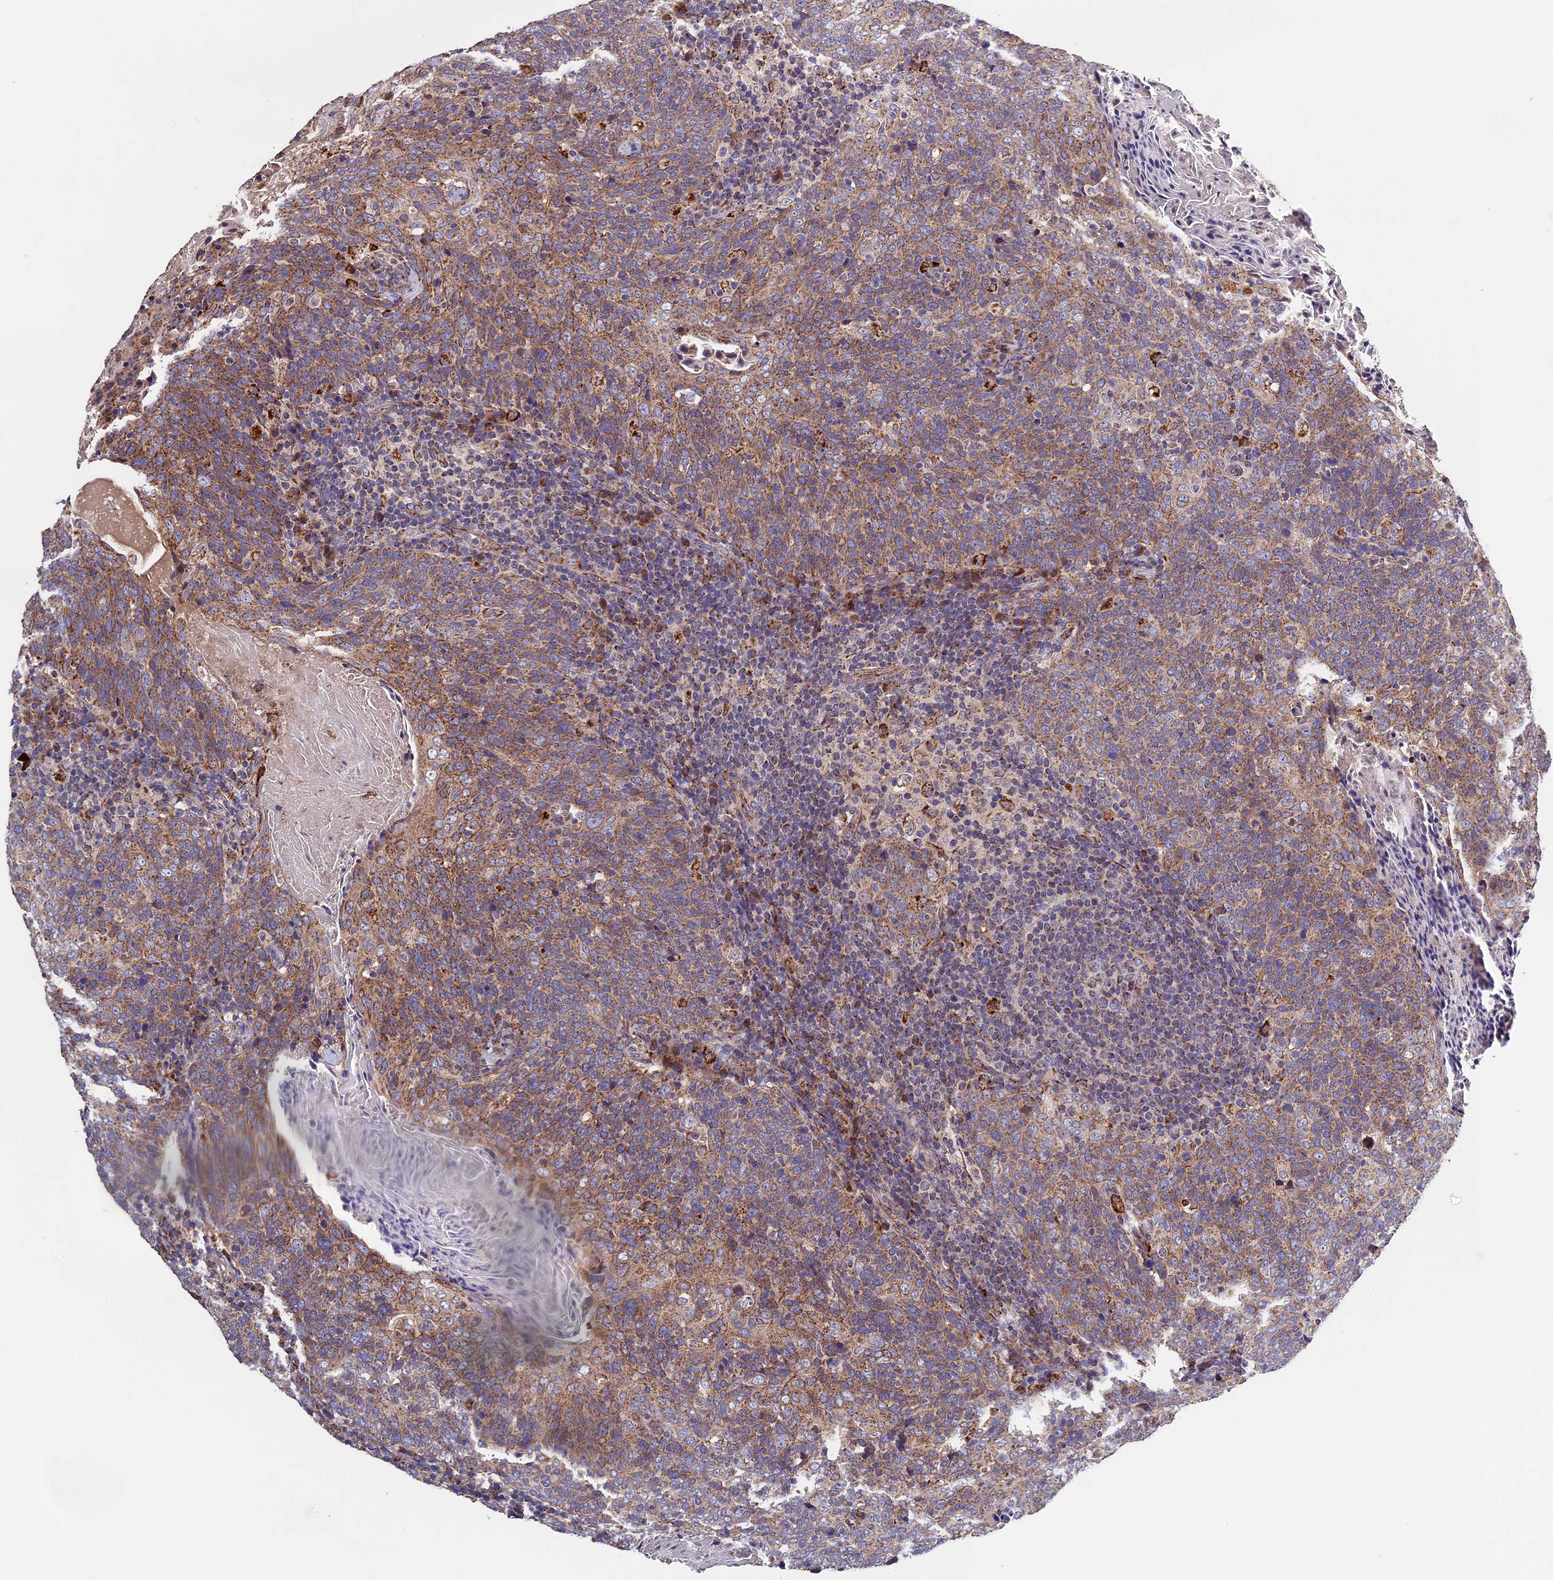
{"staining": {"intensity": "moderate", "quantity": "25%-75%", "location": "cytoplasmic/membranous"}, "tissue": "head and neck cancer", "cell_type": "Tumor cells", "image_type": "cancer", "snomed": [{"axis": "morphology", "description": "Squamous cell carcinoma, NOS"}, {"axis": "morphology", "description": "Squamous cell carcinoma, metastatic, NOS"}, {"axis": "topography", "description": "Lymph node"}, {"axis": "topography", "description": "Head-Neck"}], "caption": "Approximately 25%-75% of tumor cells in human head and neck cancer exhibit moderate cytoplasmic/membranous protein expression as visualized by brown immunohistochemical staining.", "gene": "RNF17", "patient": {"sex": "male", "age": 62}}